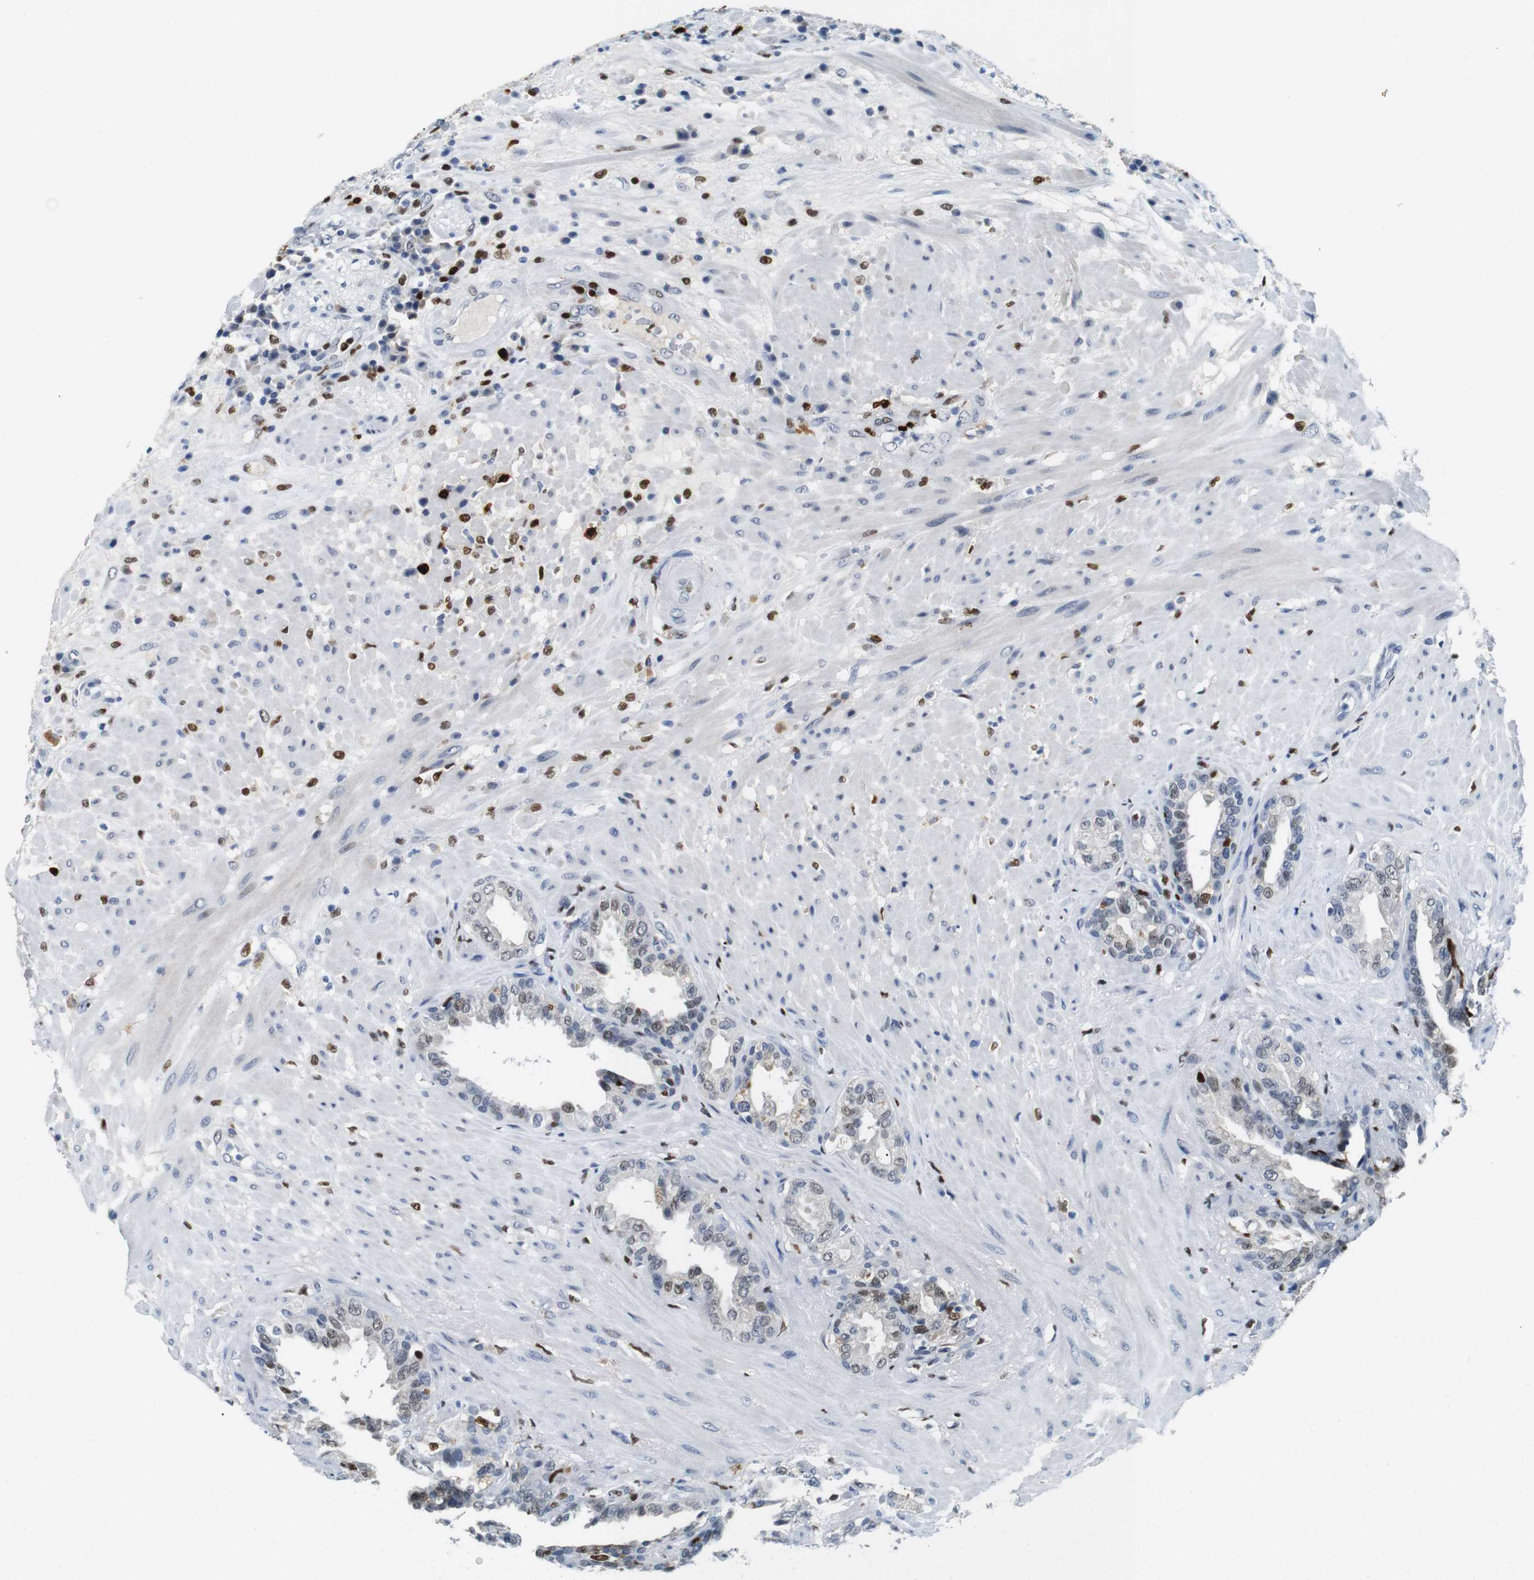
{"staining": {"intensity": "moderate", "quantity": "<25%", "location": "nuclear"}, "tissue": "seminal vesicle", "cell_type": "Glandular cells", "image_type": "normal", "snomed": [{"axis": "morphology", "description": "Normal tissue, NOS"}, {"axis": "topography", "description": "Seminal veicle"}], "caption": "A high-resolution image shows immunohistochemistry (IHC) staining of normal seminal vesicle, which displays moderate nuclear positivity in approximately <25% of glandular cells. The staining was performed using DAB (3,3'-diaminobenzidine) to visualize the protein expression in brown, while the nuclei were stained in blue with hematoxylin (Magnification: 20x).", "gene": "IRF8", "patient": {"sex": "male", "age": 61}}